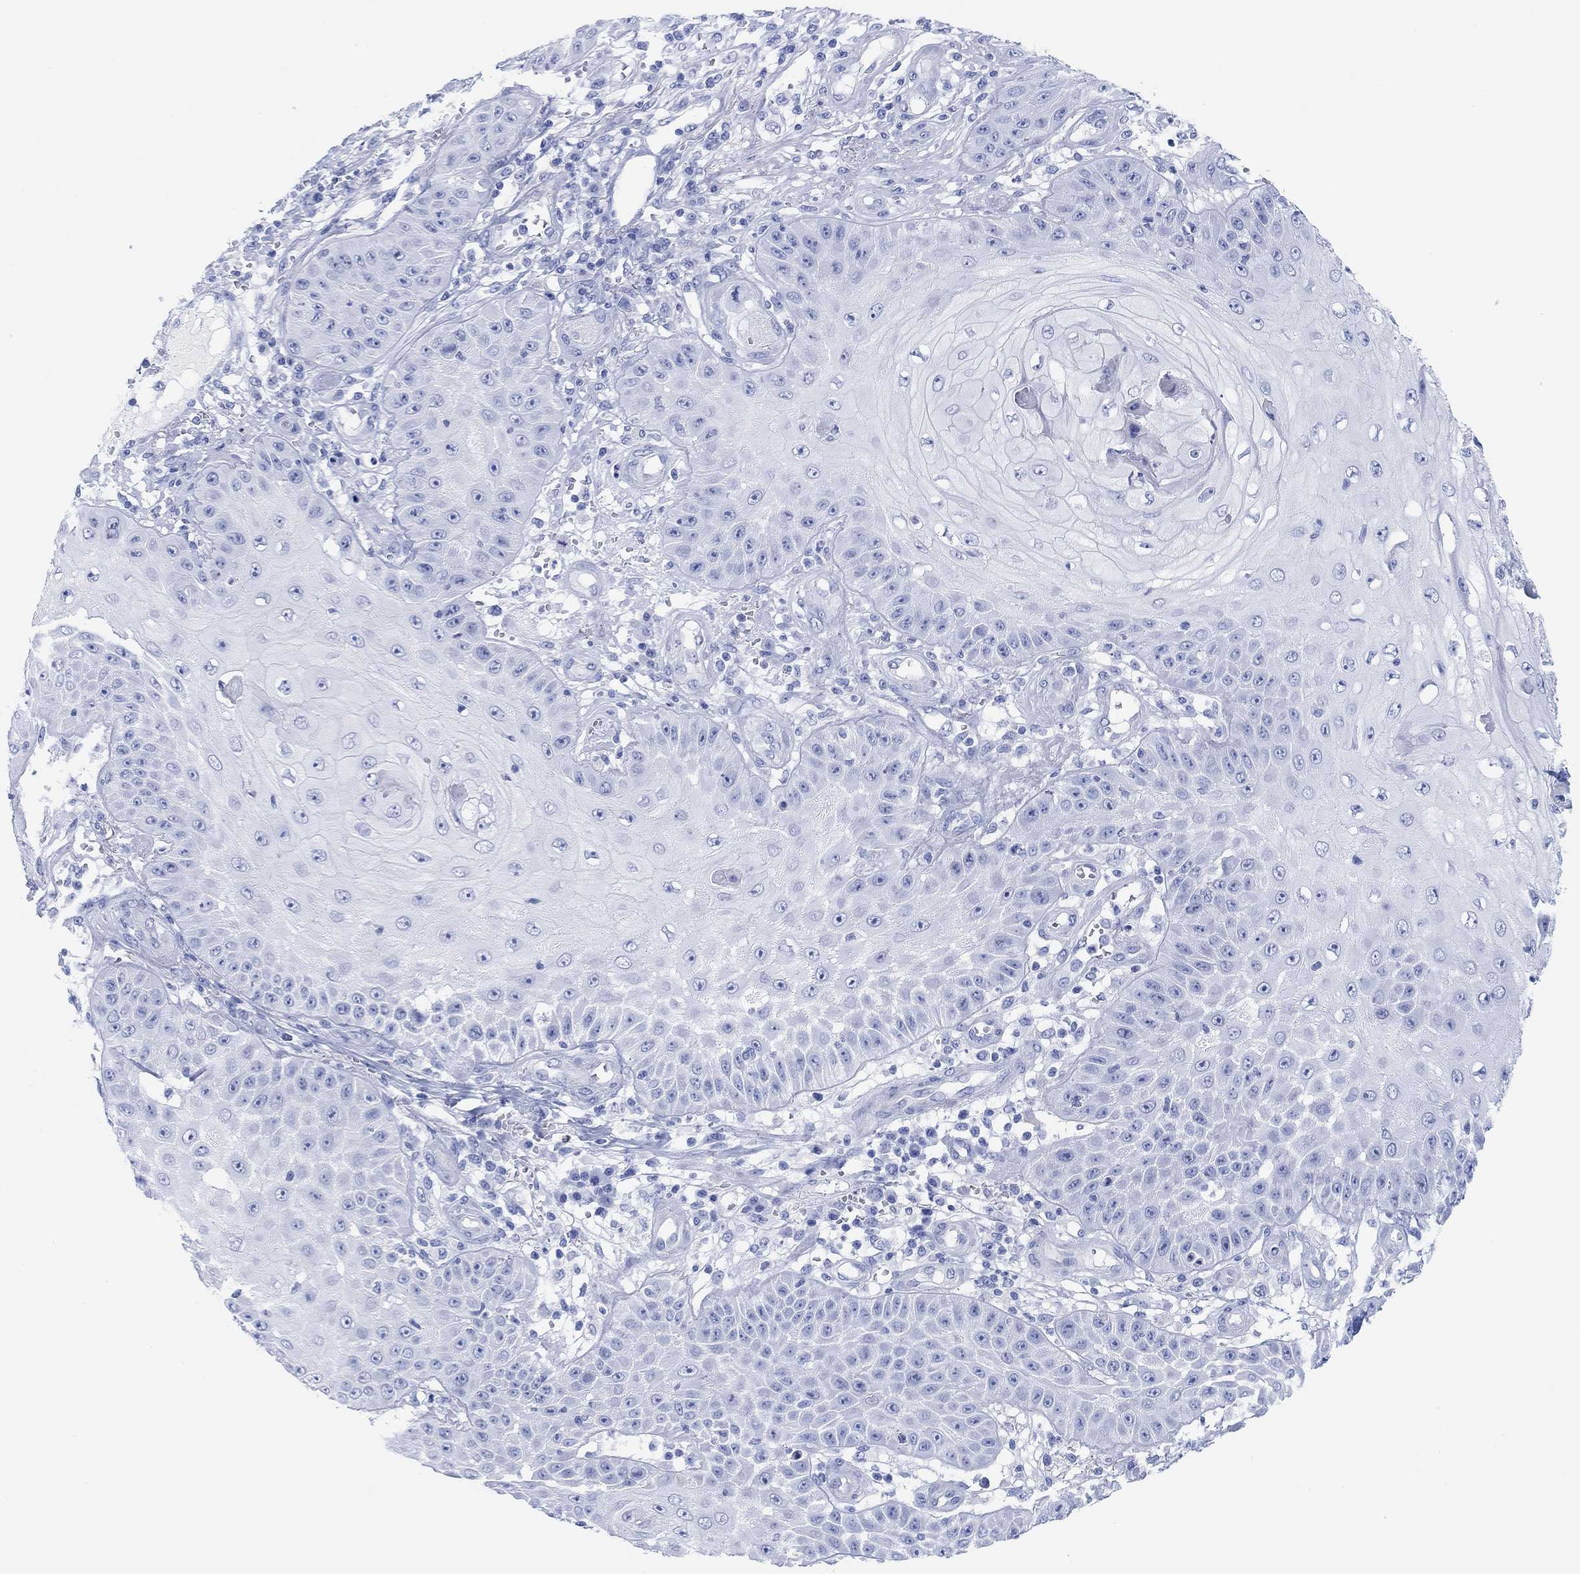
{"staining": {"intensity": "negative", "quantity": "none", "location": "none"}, "tissue": "skin cancer", "cell_type": "Tumor cells", "image_type": "cancer", "snomed": [{"axis": "morphology", "description": "Squamous cell carcinoma, NOS"}, {"axis": "topography", "description": "Skin"}], "caption": "A high-resolution histopathology image shows immunohistochemistry staining of skin squamous cell carcinoma, which shows no significant positivity in tumor cells.", "gene": "ANKRD33", "patient": {"sex": "male", "age": 70}}